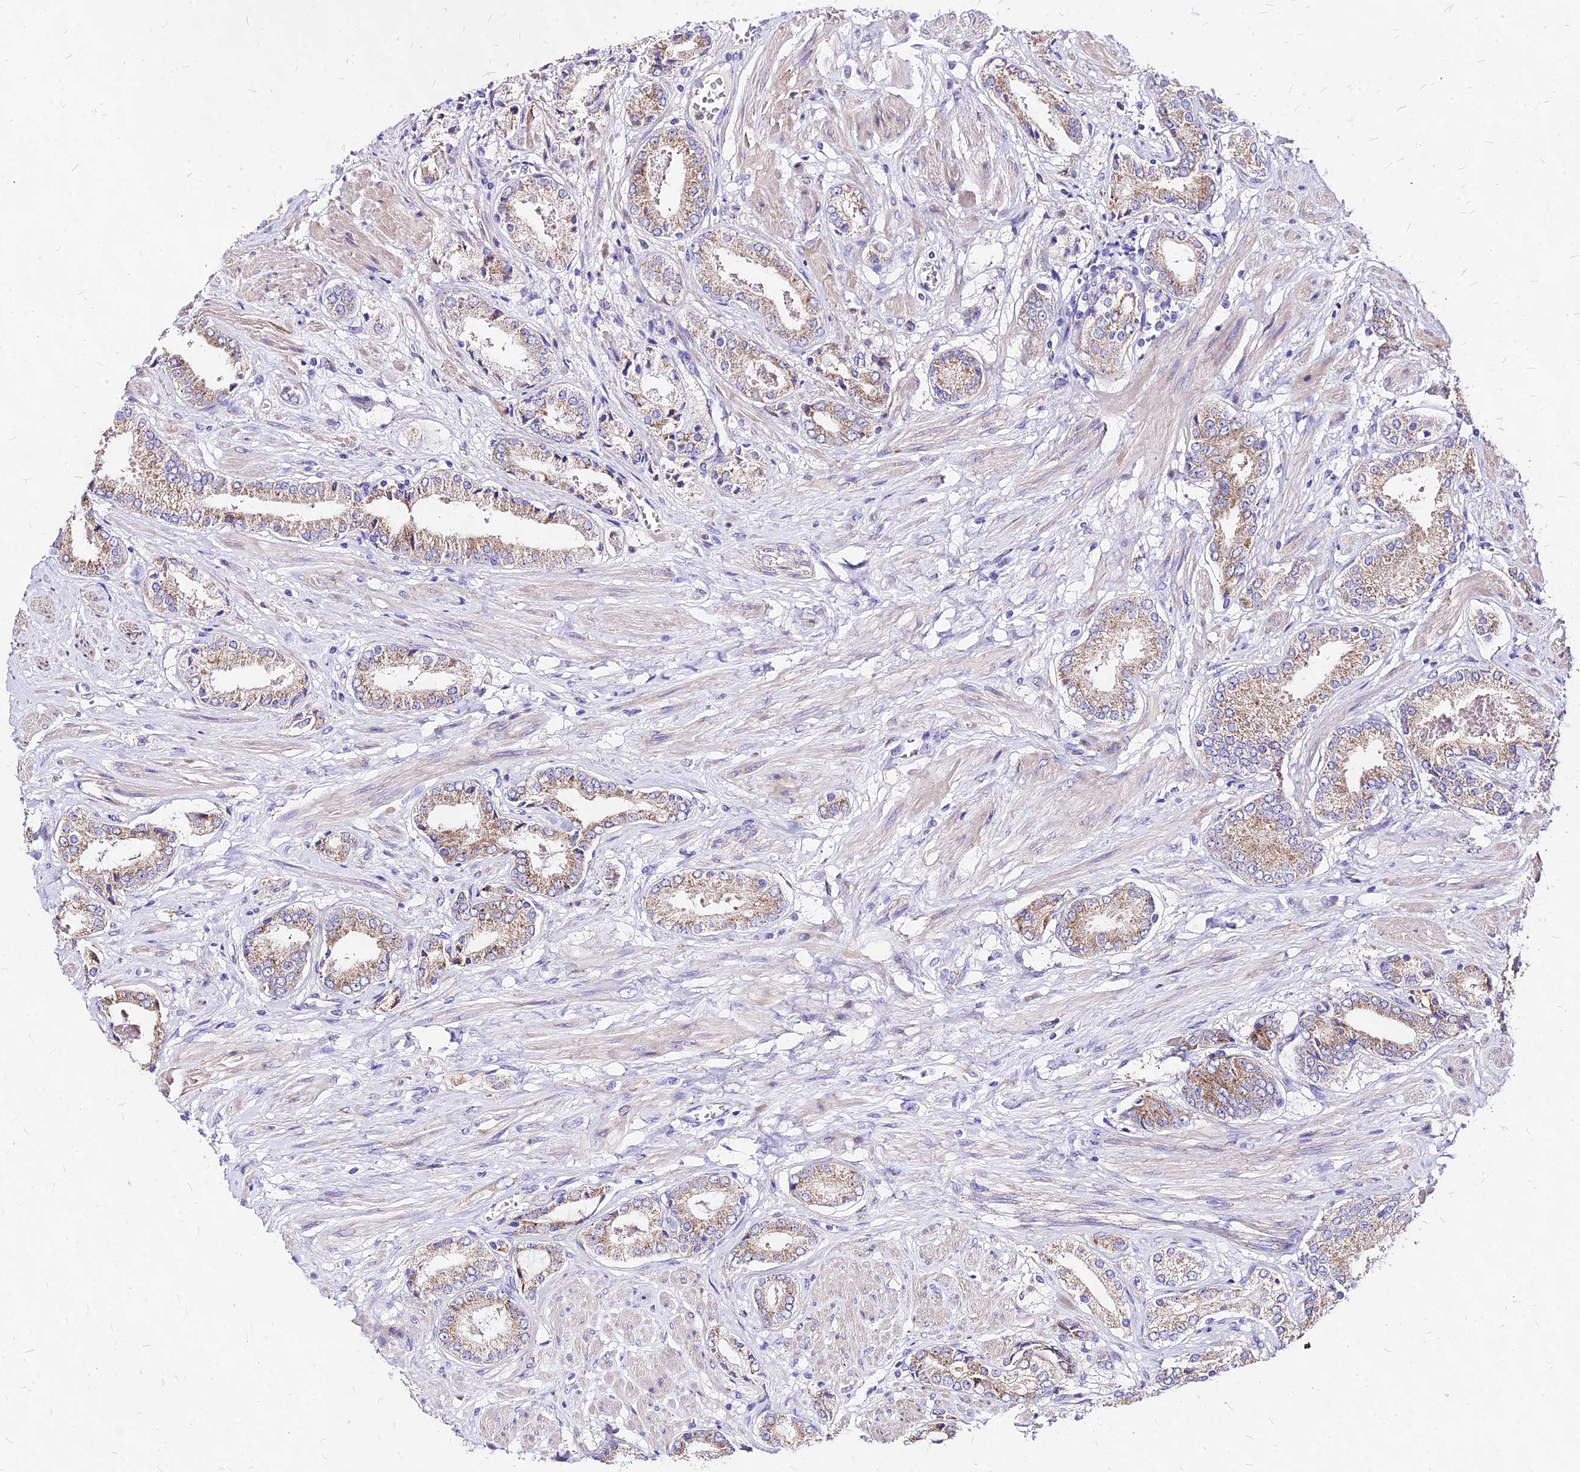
{"staining": {"intensity": "moderate", "quantity": ">75%", "location": "cytoplasmic/membranous"}, "tissue": "prostate cancer", "cell_type": "Tumor cells", "image_type": "cancer", "snomed": [{"axis": "morphology", "description": "Adenocarcinoma, High grade"}, {"axis": "topography", "description": "Prostate and seminal vesicle, NOS"}], "caption": "Human prostate adenocarcinoma (high-grade) stained with a protein marker demonstrates moderate staining in tumor cells.", "gene": "MRPL3", "patient": {"sex": "male", "age": 64}}